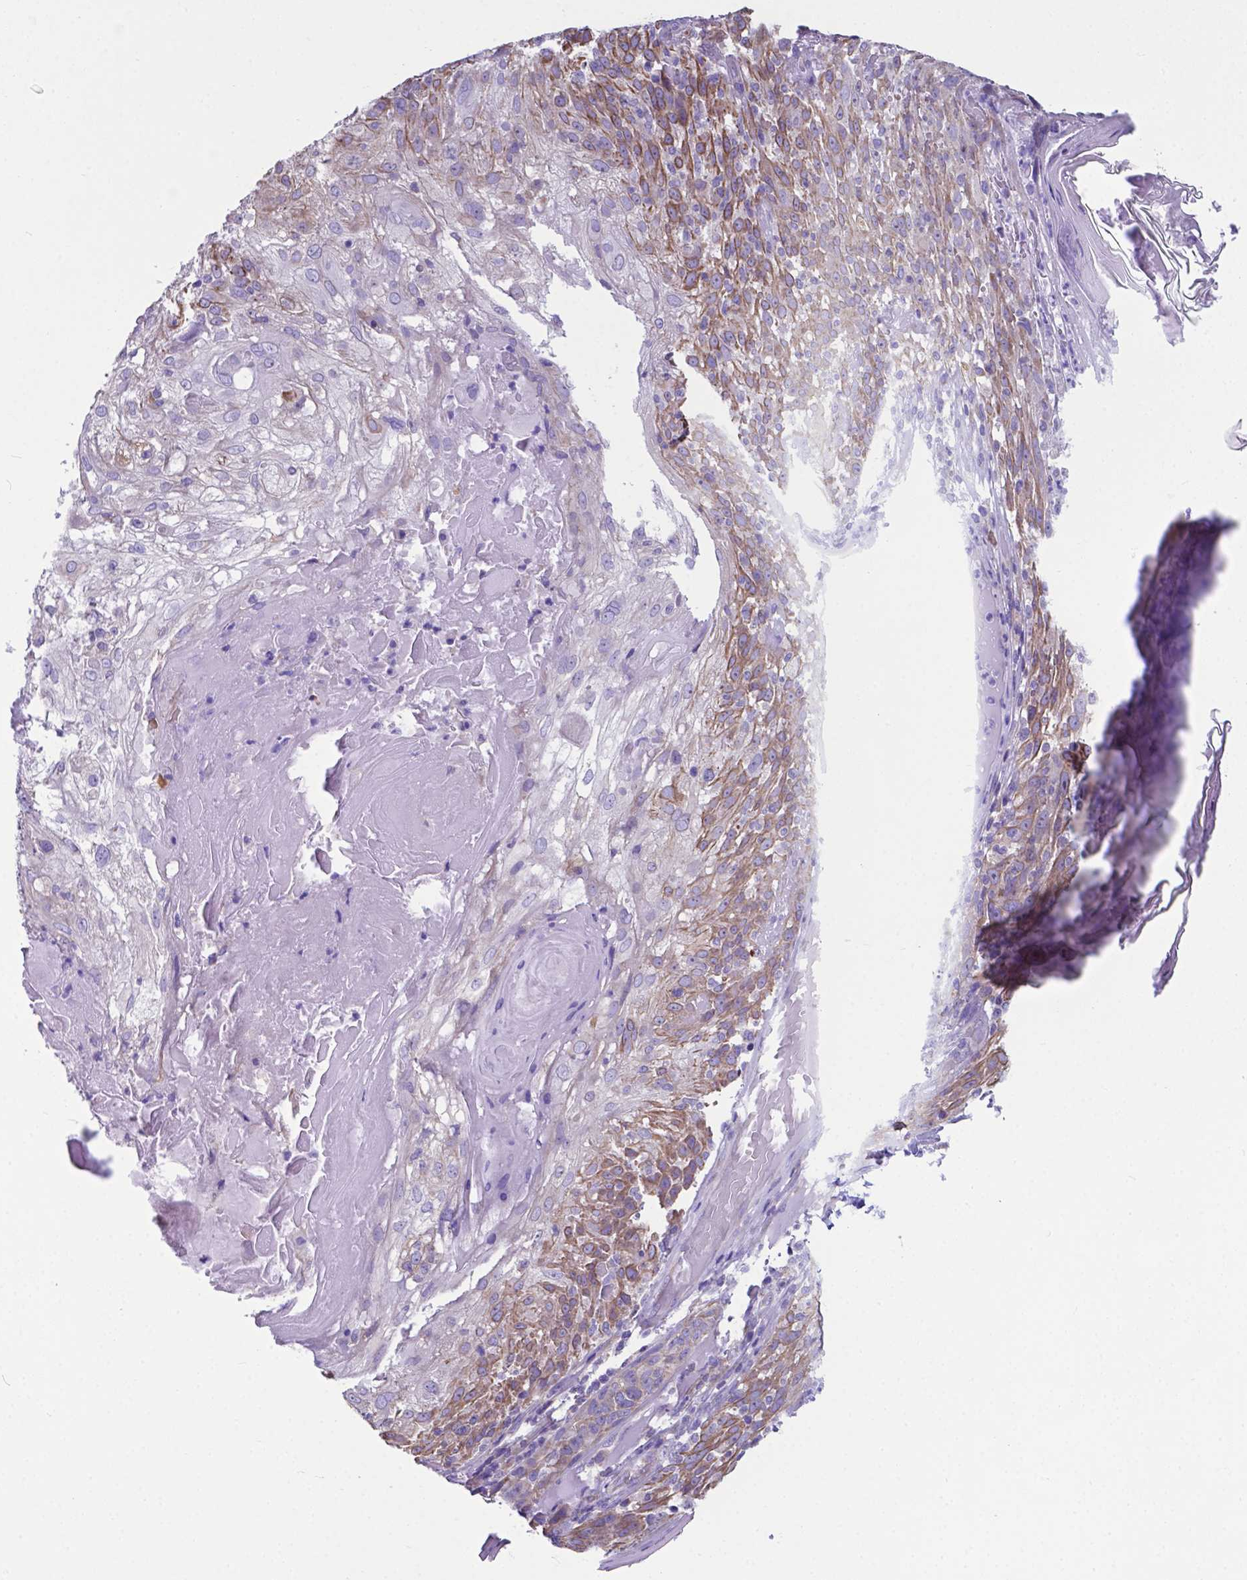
{"staining": {"intensity": "moderate", "quantity": ">75%", "location": "cytoplasmic/membranous"}, "tissue": "skin cancer", "cell_type": "Tumor cells", "image_type": "cancer", "snomed": [{"axis": "morphology", "description": "Normal tissue, NOS"}, {"axis": "morphology", "description": "Squamous cell carcinoma, NOS"}, {"axis": "topography", "description": "Skin"}], "caption": "IHC micrograph of human squamous cell carcinoma (skin) stained for a protein (brown), which displays medium levels of moderate cytoplasmic/membranous positivity in about >75% of tumor cells.", "gene": "RPL6", "patient": {"sex": "female", "age": 83}}